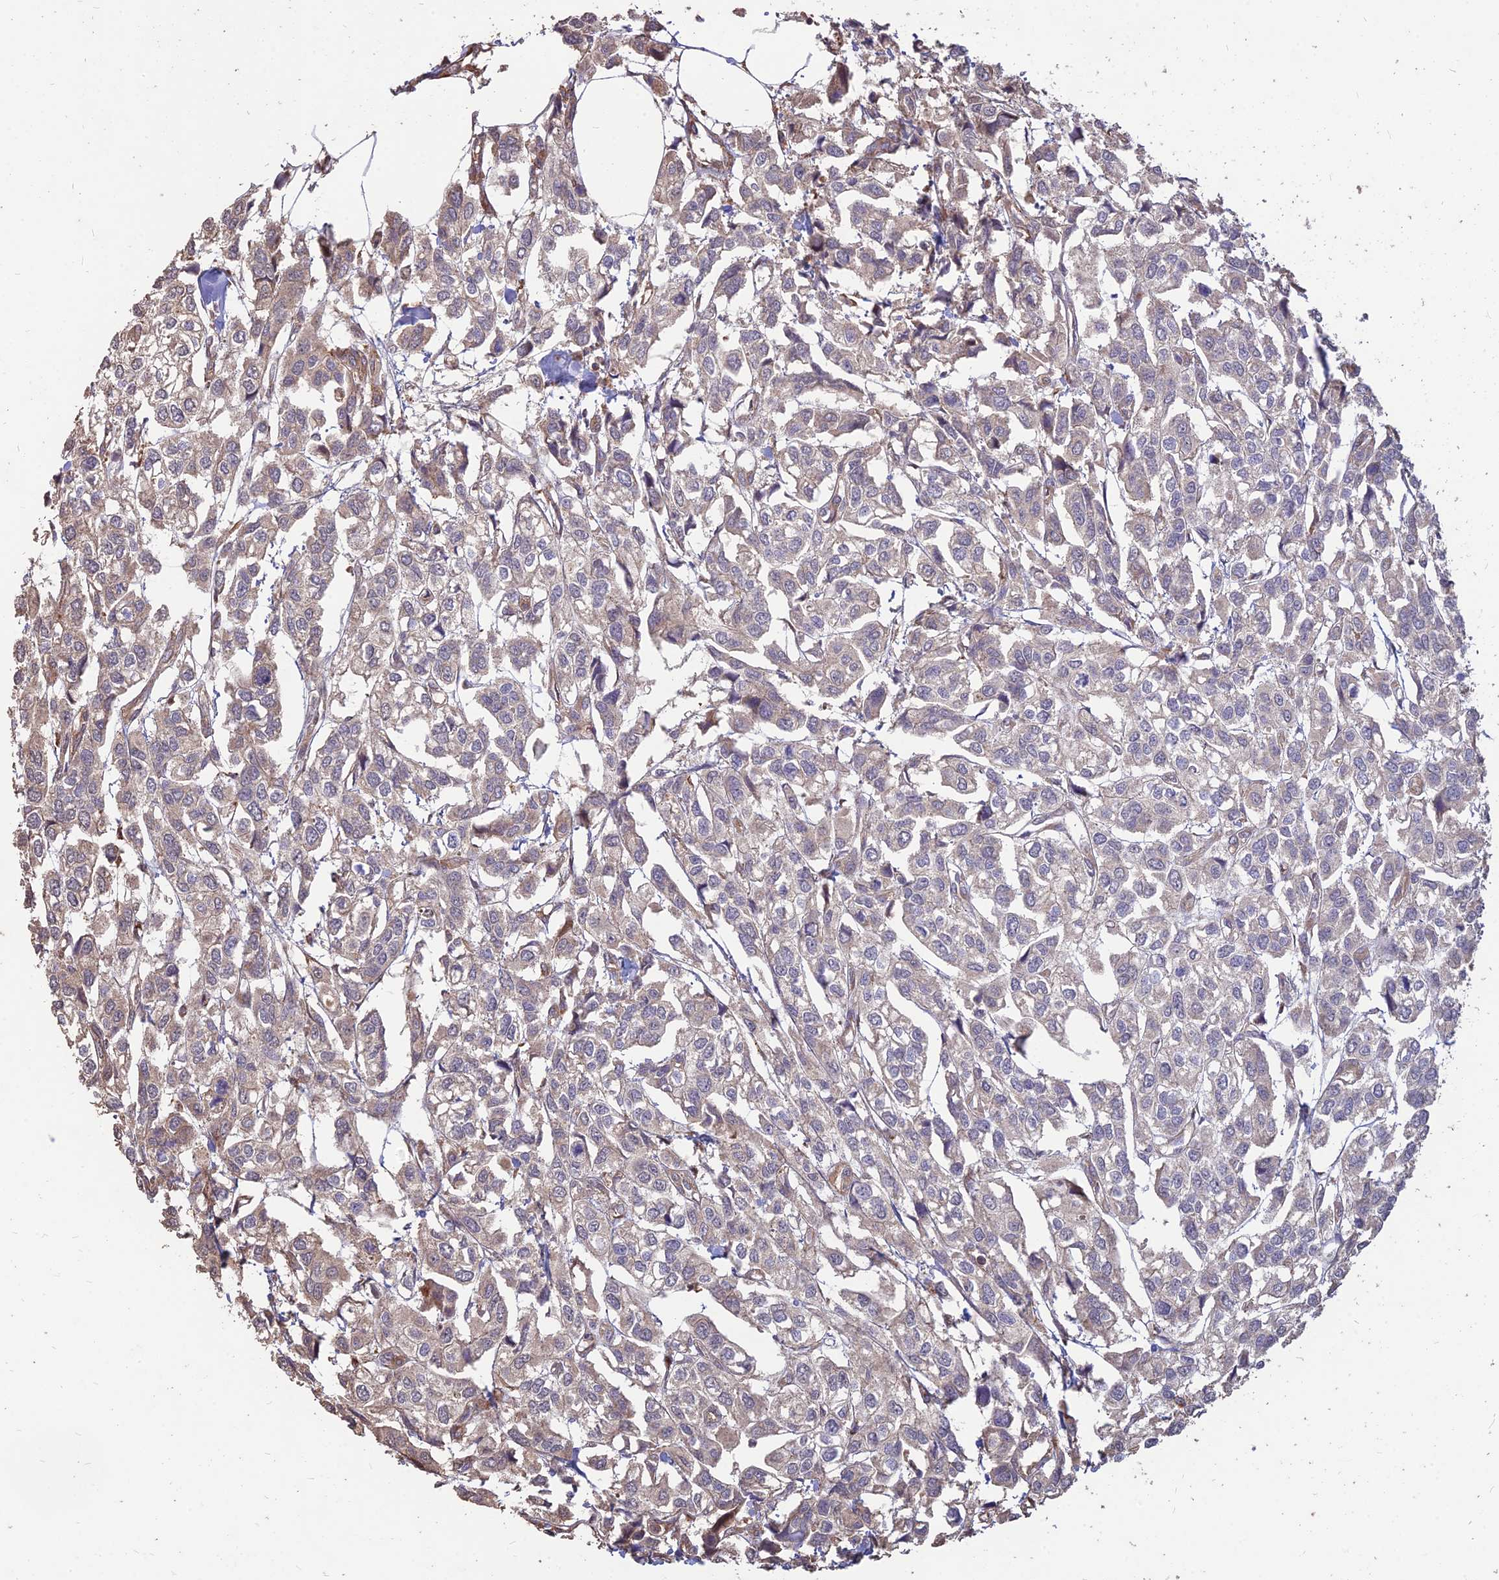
{"staining": {"intensity": "weak", "quantity": "<25%", "location": "cytoplasmic/membranous"}, "tissue": "urothelial cancer", "cell_type": "Tumor cells", "image_type": "cancer", "snomed": [{"axis": "morphology", "description": "Urothelial carcinoma, High grade"}, {"axis": "topography", "description": "Urinary bladder"}], "caption": "Tumor cells show no significant expression in urothelial cancer.", "gene": "ST3GAL6", "patient": {"sex": "male", "age": 67}}